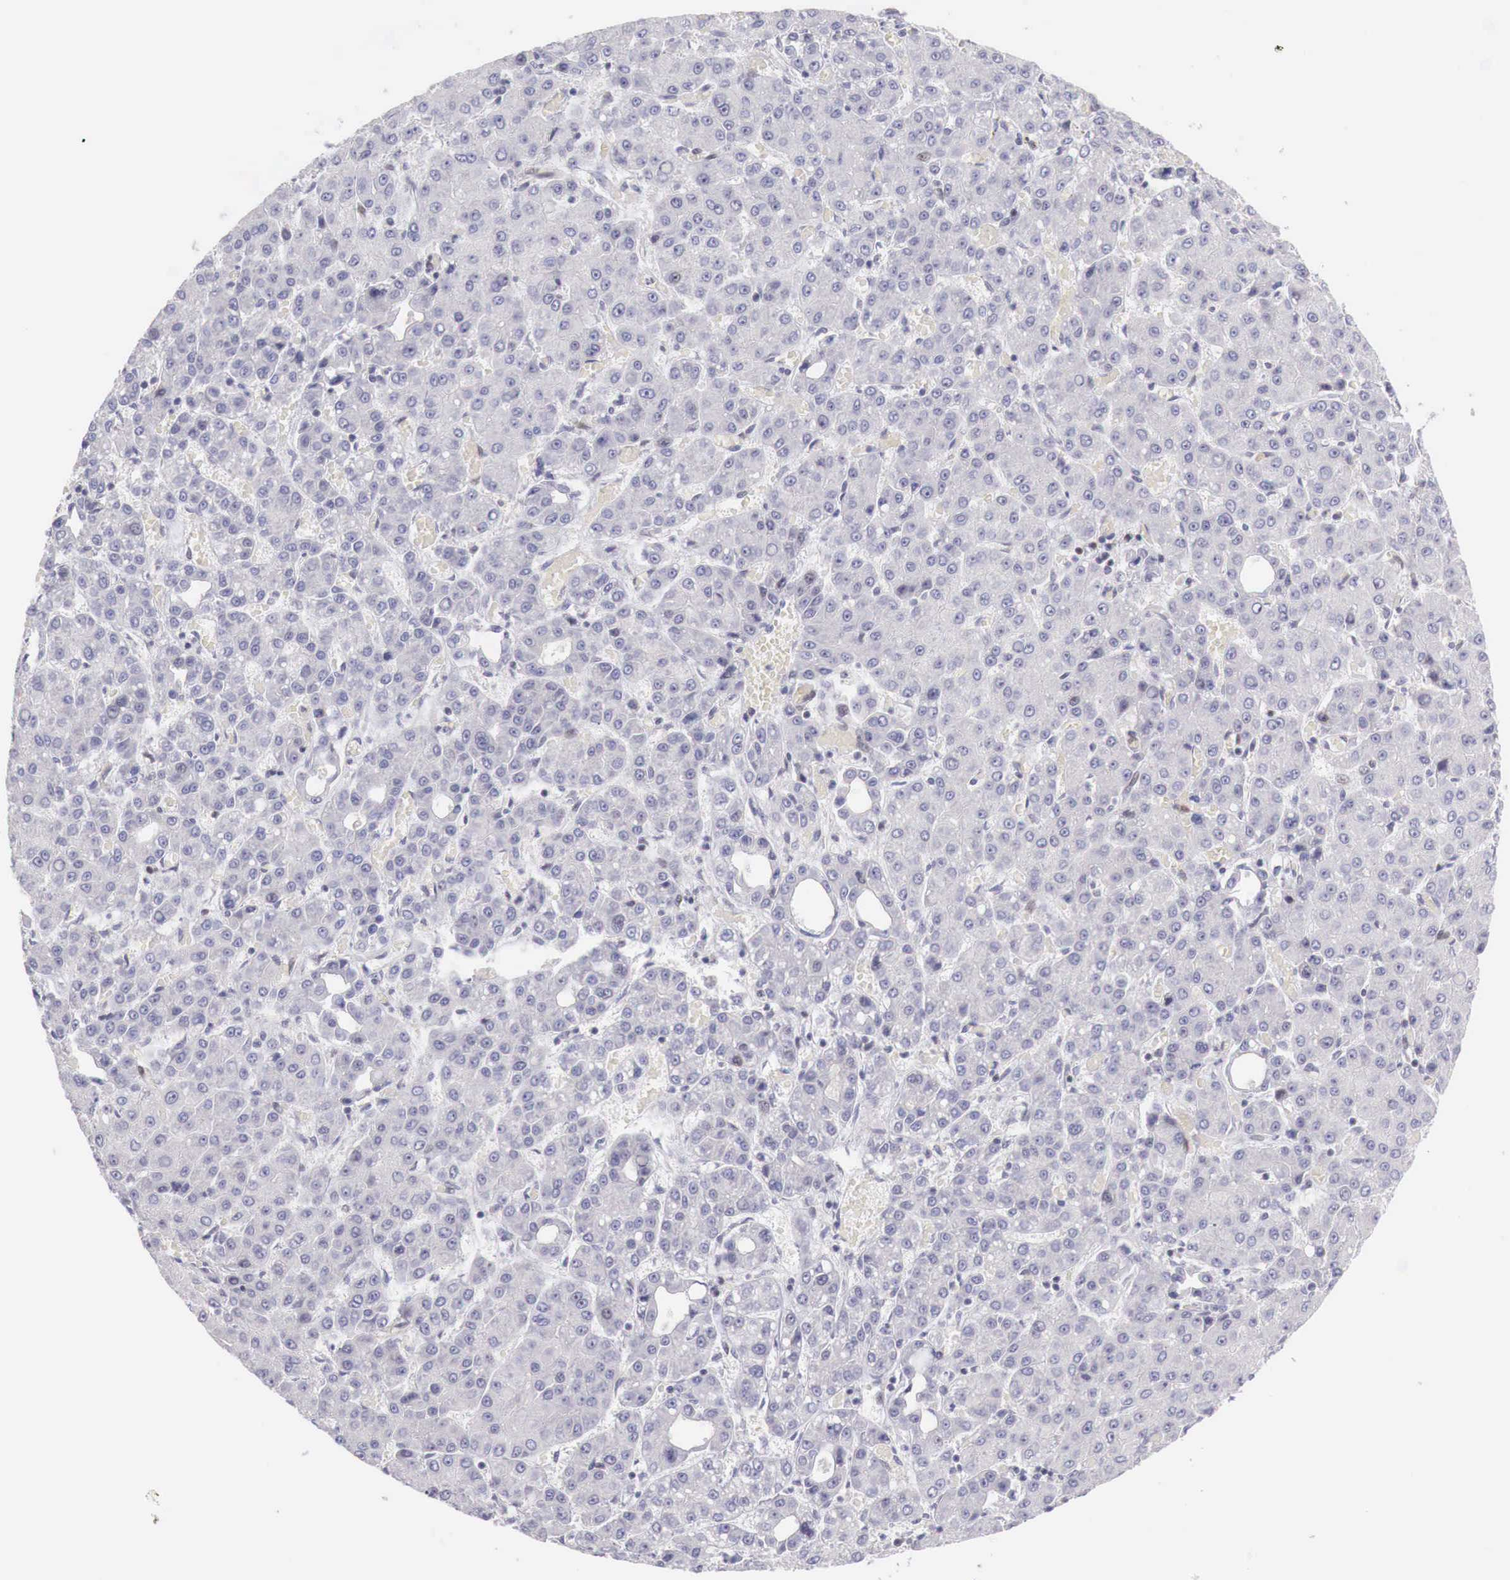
{"staining": {"intensity": "negative", "quantity": "none", "location": "none"}, "tissue": "liver cancer", "cell_type": "Tumor cells", "image_type": "cancer", "snomed": [{"axis": "morphology", "description": "Carcinoma, Hepatocellular, NOS"}, {"axis": "topography", "description": "Liver"}], "caption": "A high-resolution histopathology image shows immunohistochemistry (IHC) staining of liver cancer (hepatocellular carcinoma), which reveals no significant staining in tumor cells.", "gene": "CLCN5", "patient": {"sex": "male", "age": 69}}